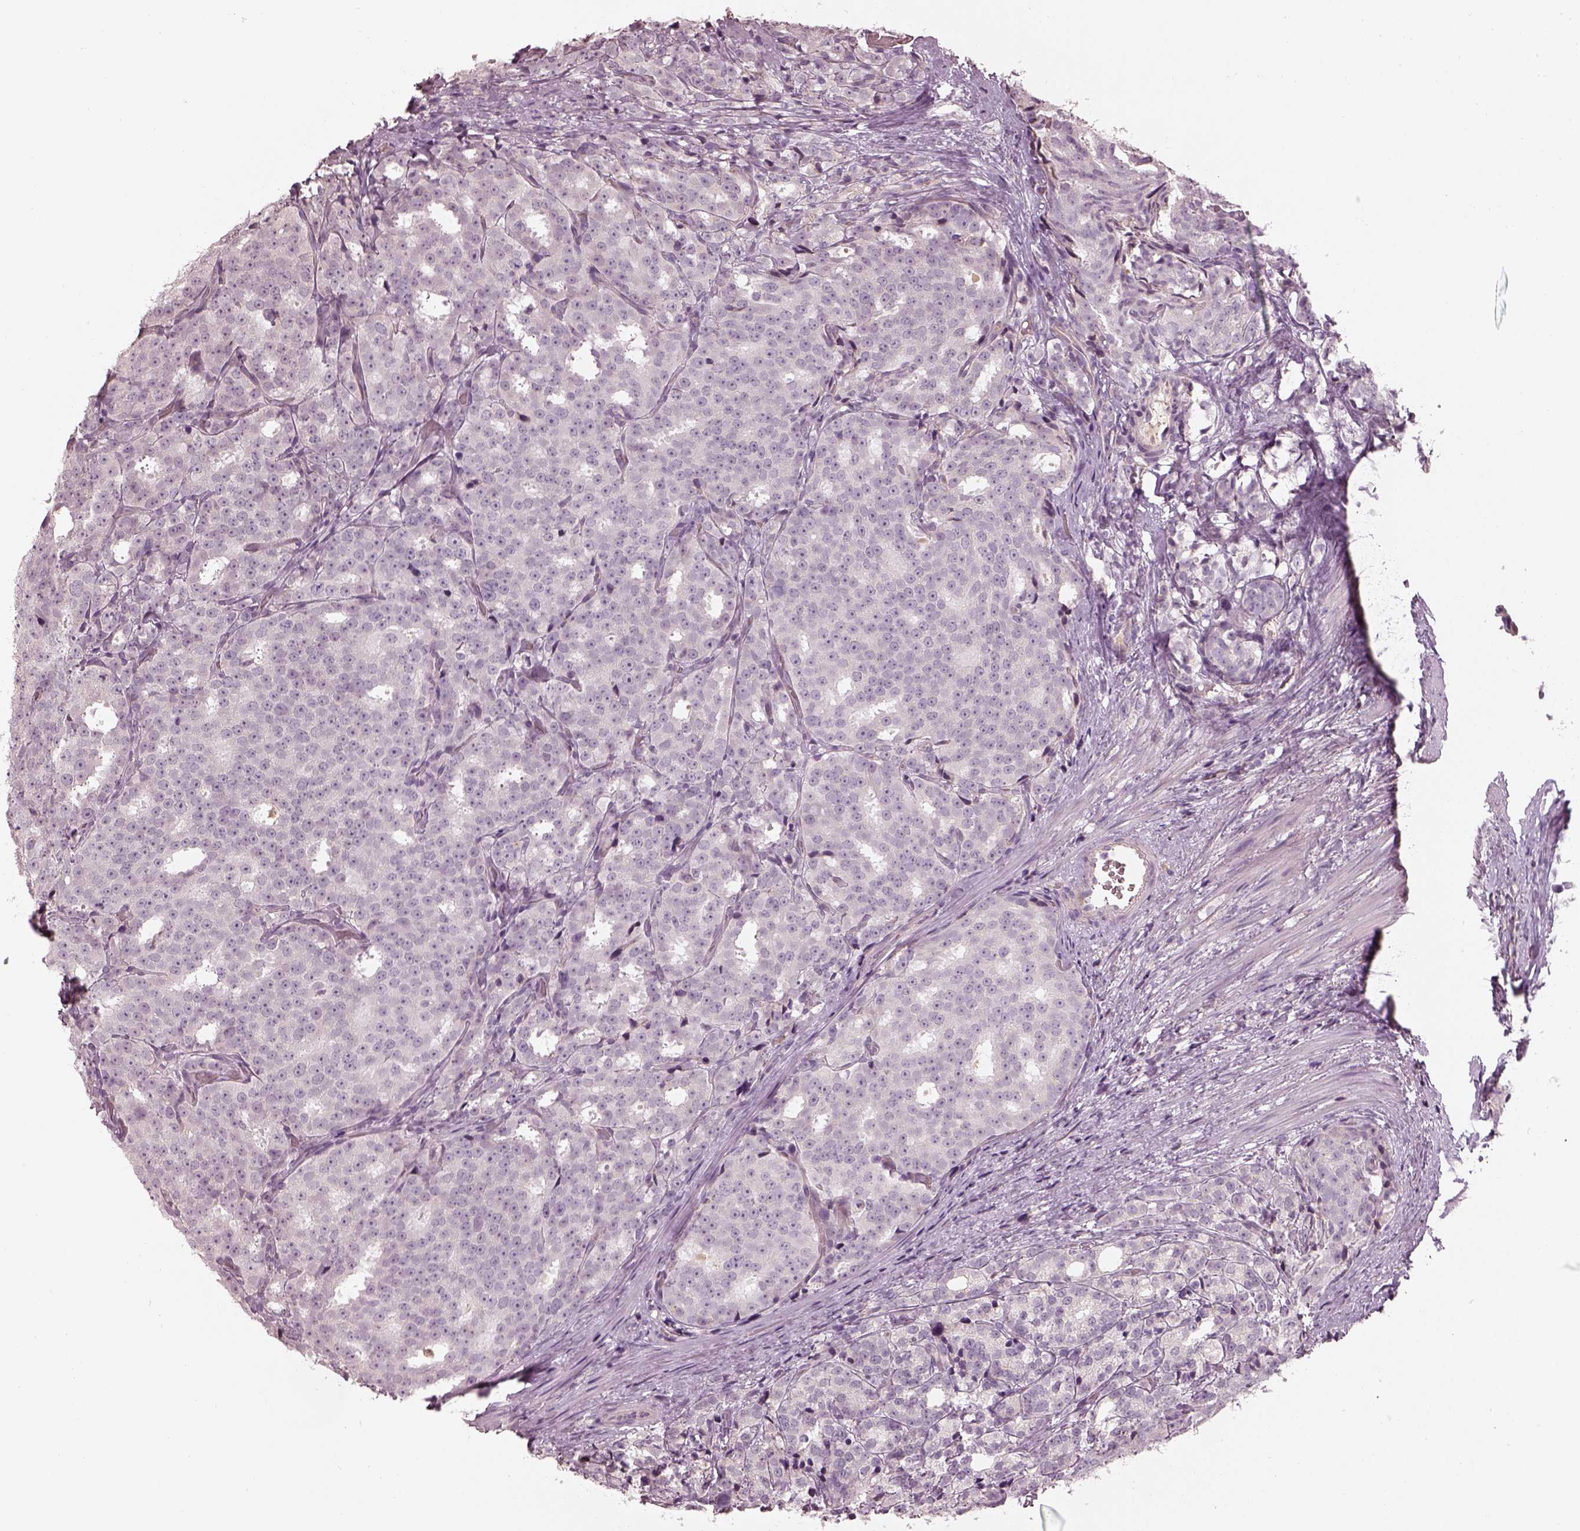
{"staining": {"intensity": "negative", "quantity": "none", "location": "none"}, "tissue": "prostate cancer", "cell_type": "Tumor cells", "image_type": "cancer", "snomed": [{"axis": "morphology", "description": "Adenocarcinoma, High grade"}, {"axis": "topography", "description": "Prostate"}], "caption": "Immunohistochemistry photomicrograph of human prostate cancer stained for a protein (brown), which displays no staining in tumor cells.", "gene": "TLX3", "patient": {"sex": "male", "age": 53}}